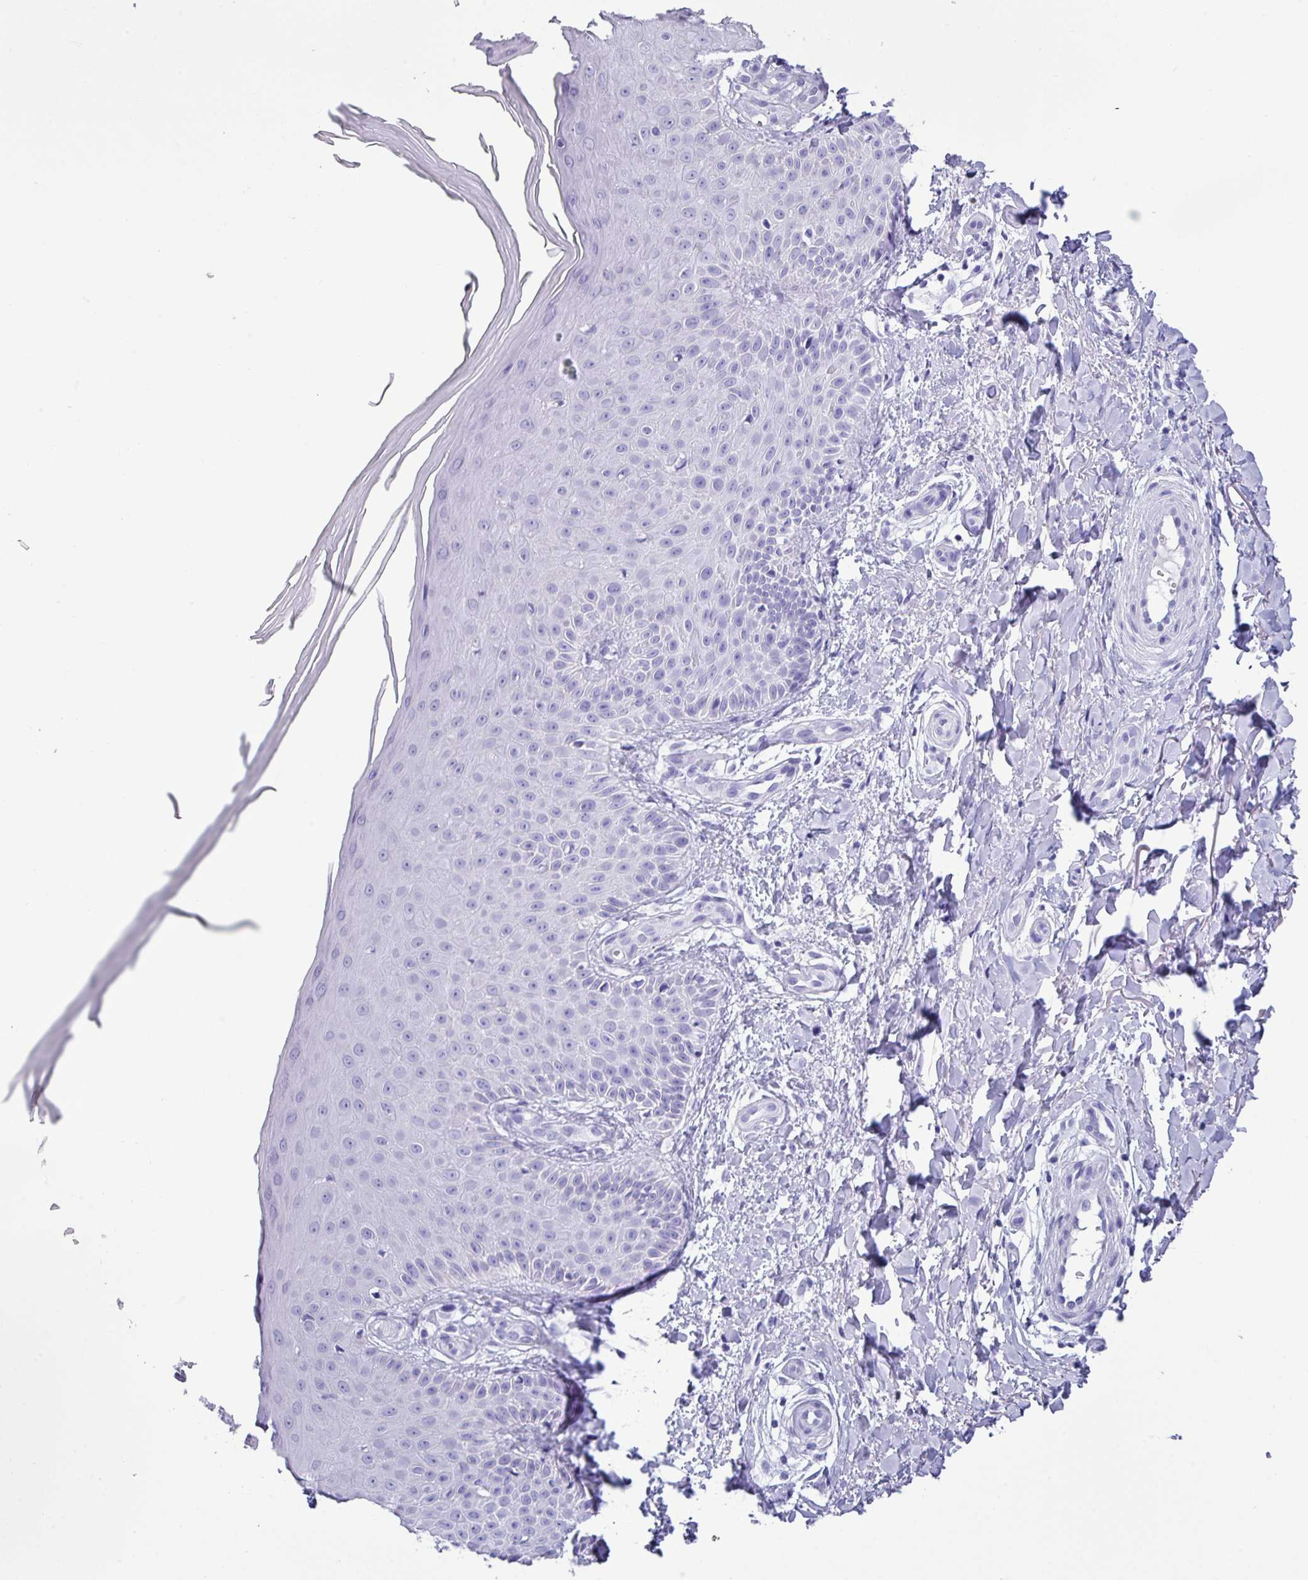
{"staining": {"intensity": "negative", "quantity": "none", "location": "none"}, "tissue": "skin", "cell_type": "Fibroblasts", "image_type": "normal", "snomed": [{"axis": "morphology", "description": "Normal tissue, NOS"}, {"axis": "topography", "description": "Skin"}], "caption": "High power microscopy photomicrograph of an immunohistochemistry image of unremarkable skin, revealing no significant staining in fibroblasts. (Brightfield microscopy of DAB immunohistochemistry at high magnification).", "gene": "TNFSF12", "patient": {"sex": "male", "age": 81}}